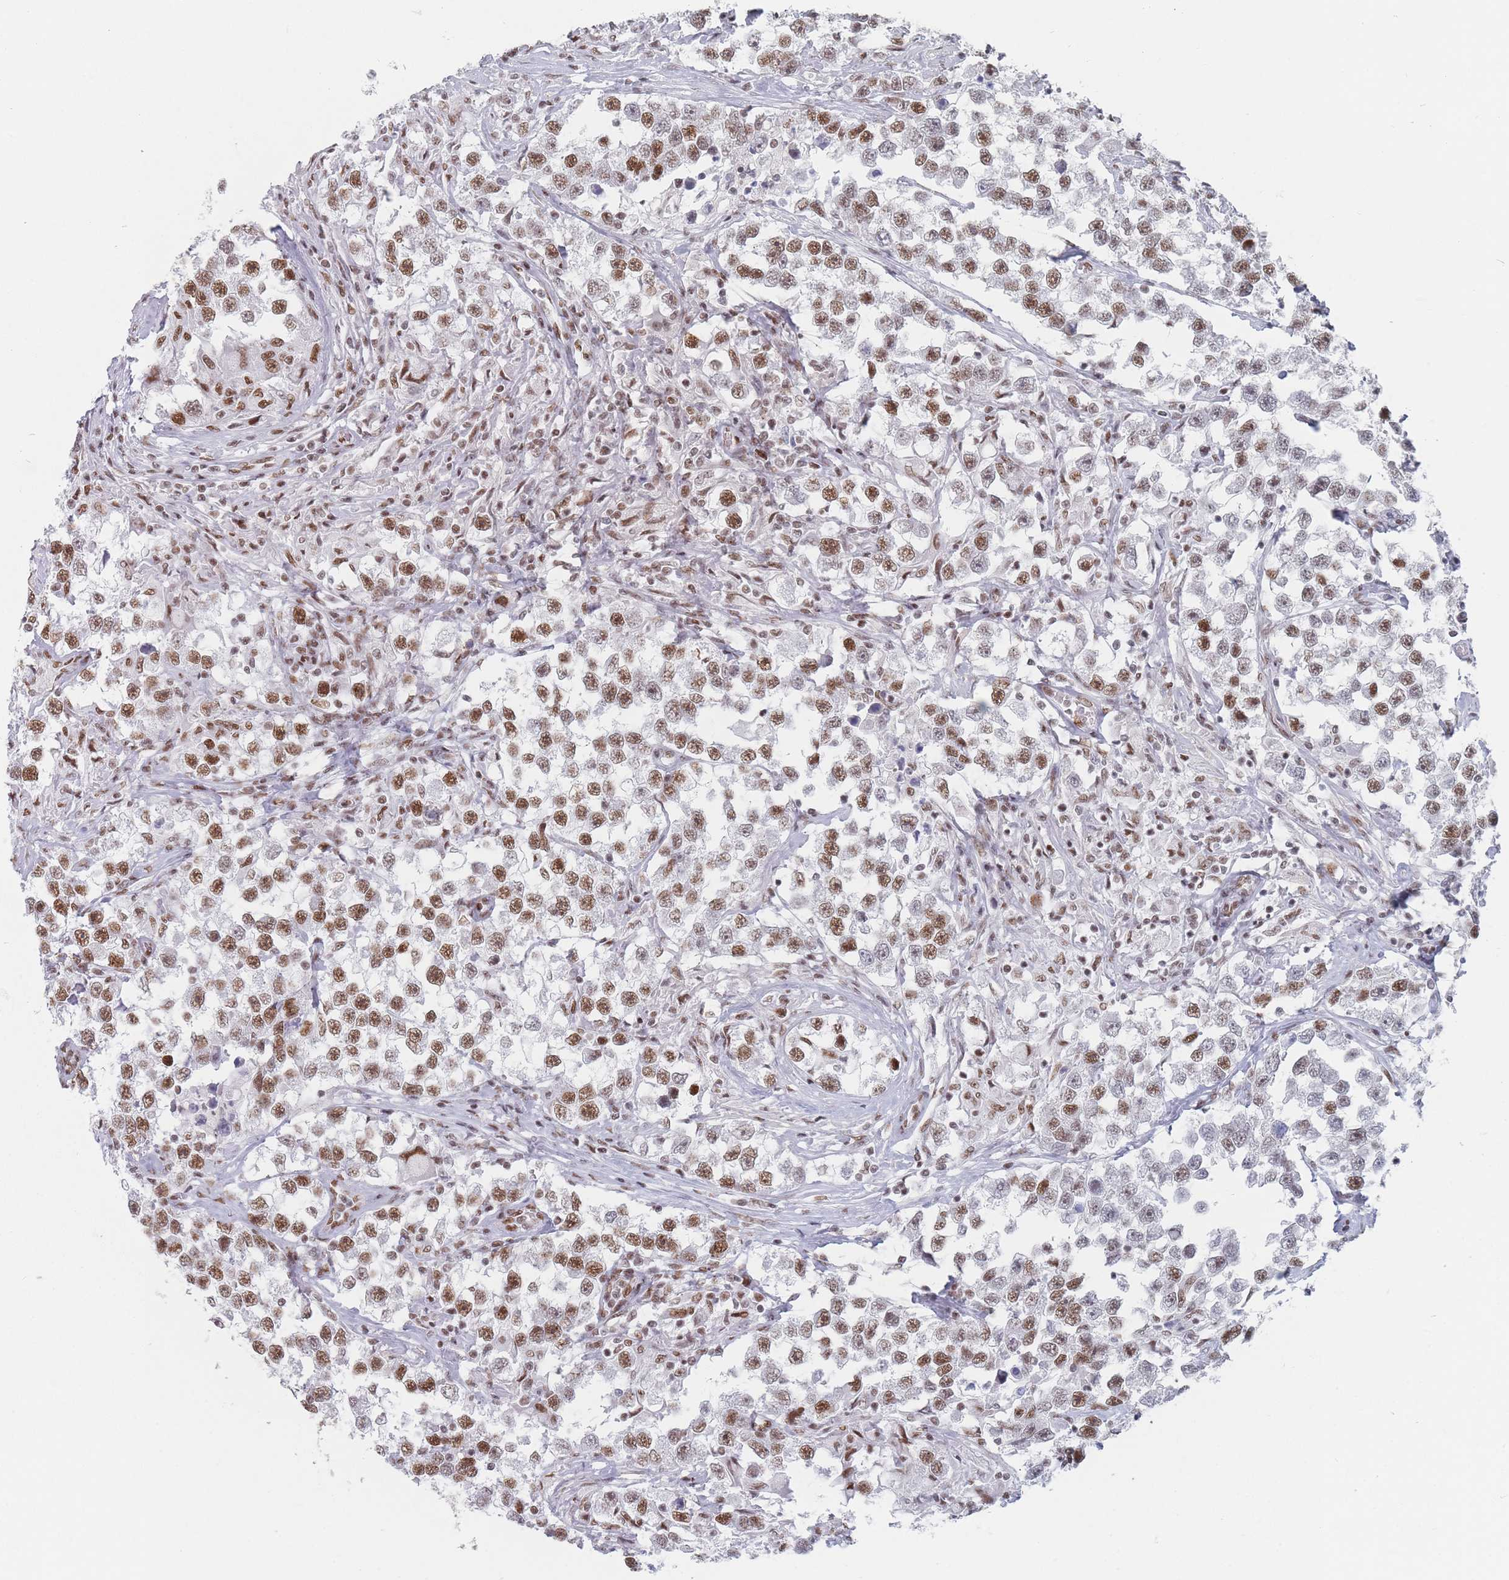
{"staining": {"intensity": "moderate", "quantity": ">75%", "location": "nuclear"}, "tissue": "testis cancer", "cell_type": "Tumor cells", "image_type": "cancer", "snomed": [{"axis": "morphology", "description": "Seminoma, NOS"}, {"axis": "topography", "description": "Testis"}], "caption": "Protein expression analysis of human testis cancer (seminoma) reveals moderate nuclear positivity in about >75% of tumor cells. The protein is shown in brown color, while the nuclei are stained blue.", "gene": "SAFB2", "patient": {"sex": "male", "age": 46}}